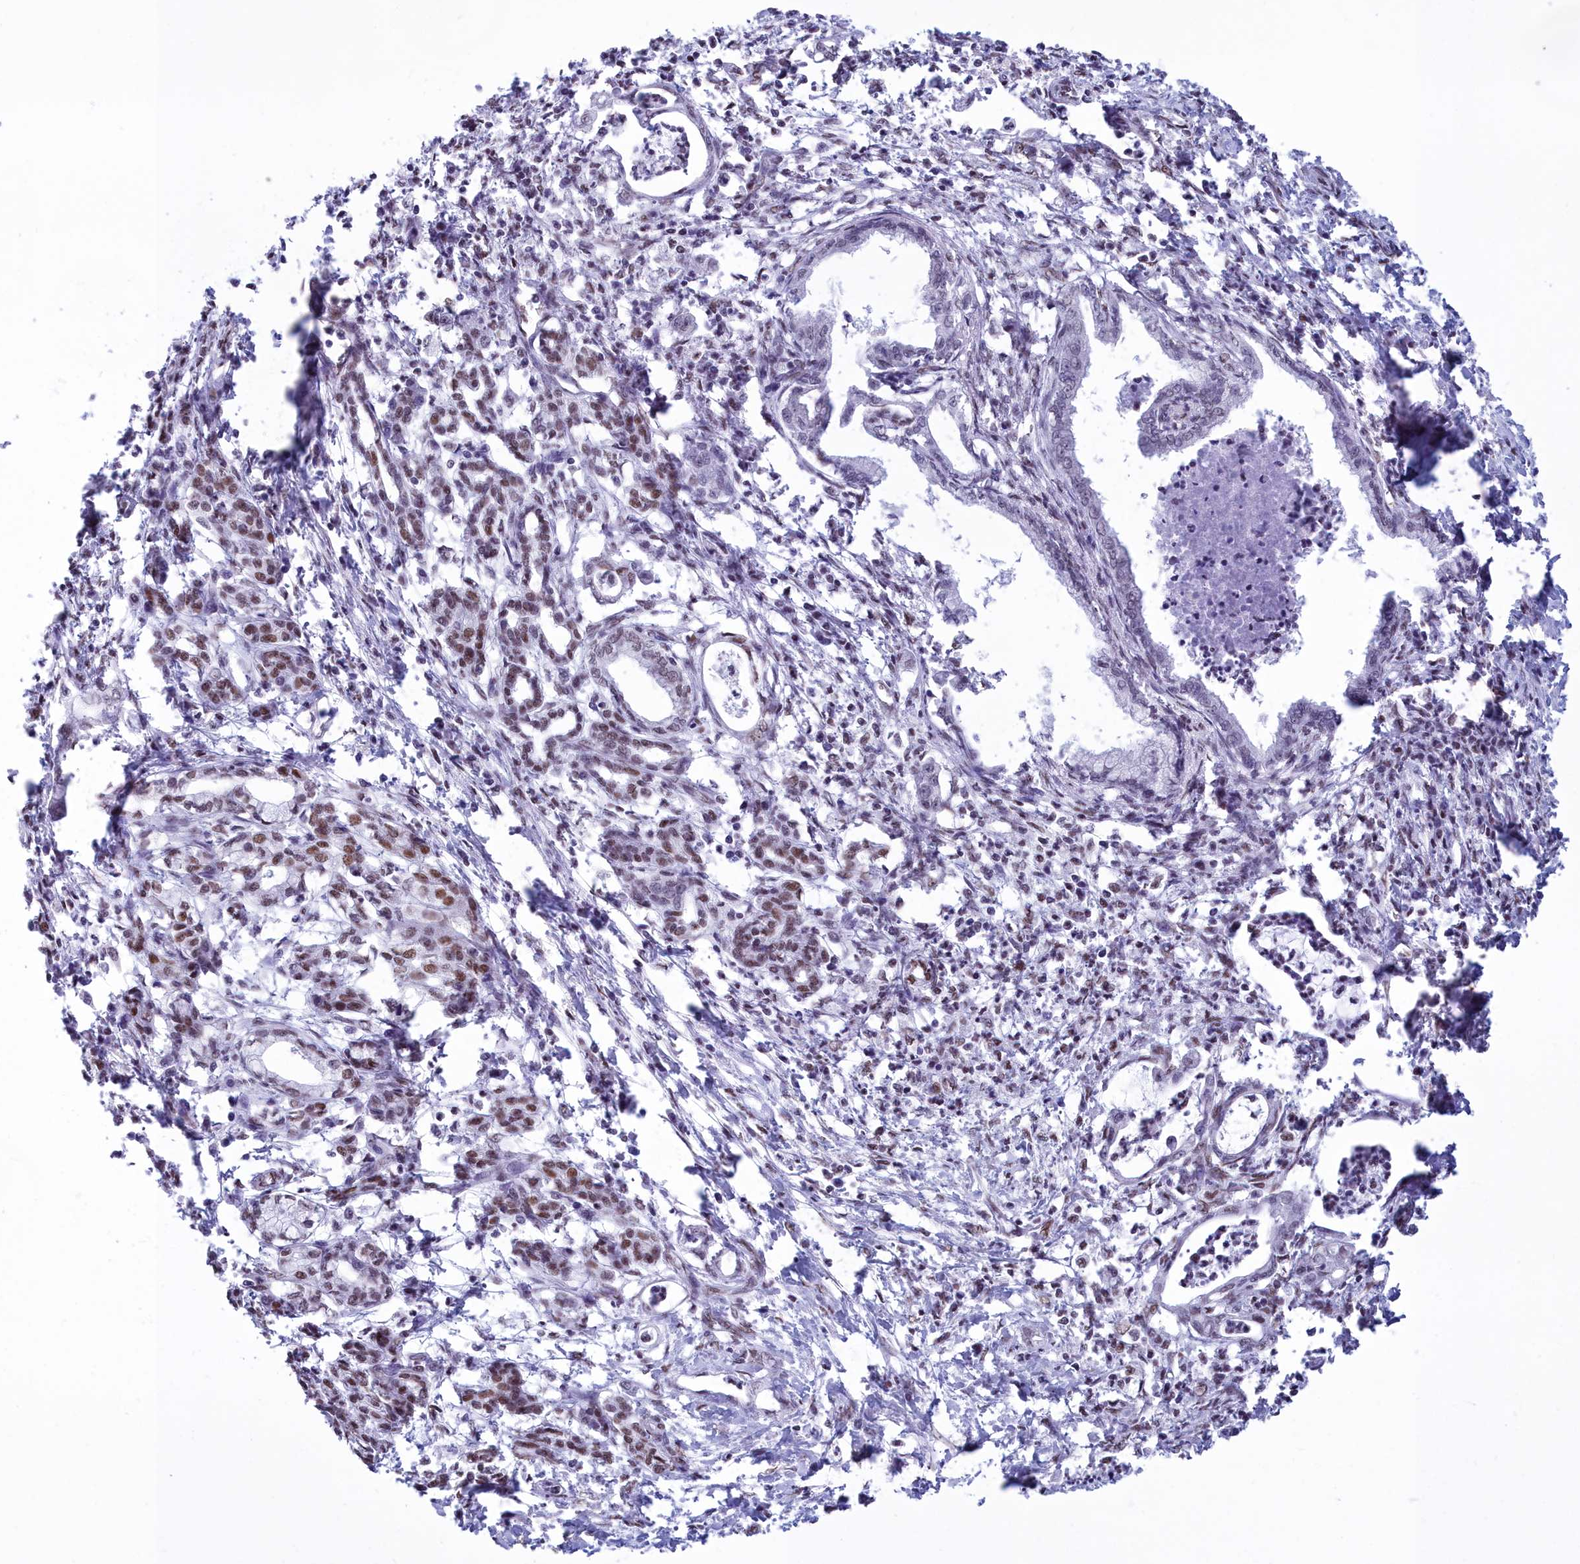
{"staining": {"intensity": "moderate", "quantity": "25%-75%", "location": "nuclear"}, "tissue": "pancreatic cancer", "cell_type": "Tumor cells", "image_type": "cancer", "snomed": [{"axis": "morphology", "description": "Adenocarcinoma, NOS"}, {"axis": "topography", "description": "Pancreas"}], "caption": "This is an image of IHC staining of pancreatic cancer, which shows moderate expression in the nuclear of tumor cells.", "gene": "CDC26", "patient": {"sex": "female", "age": 55}}